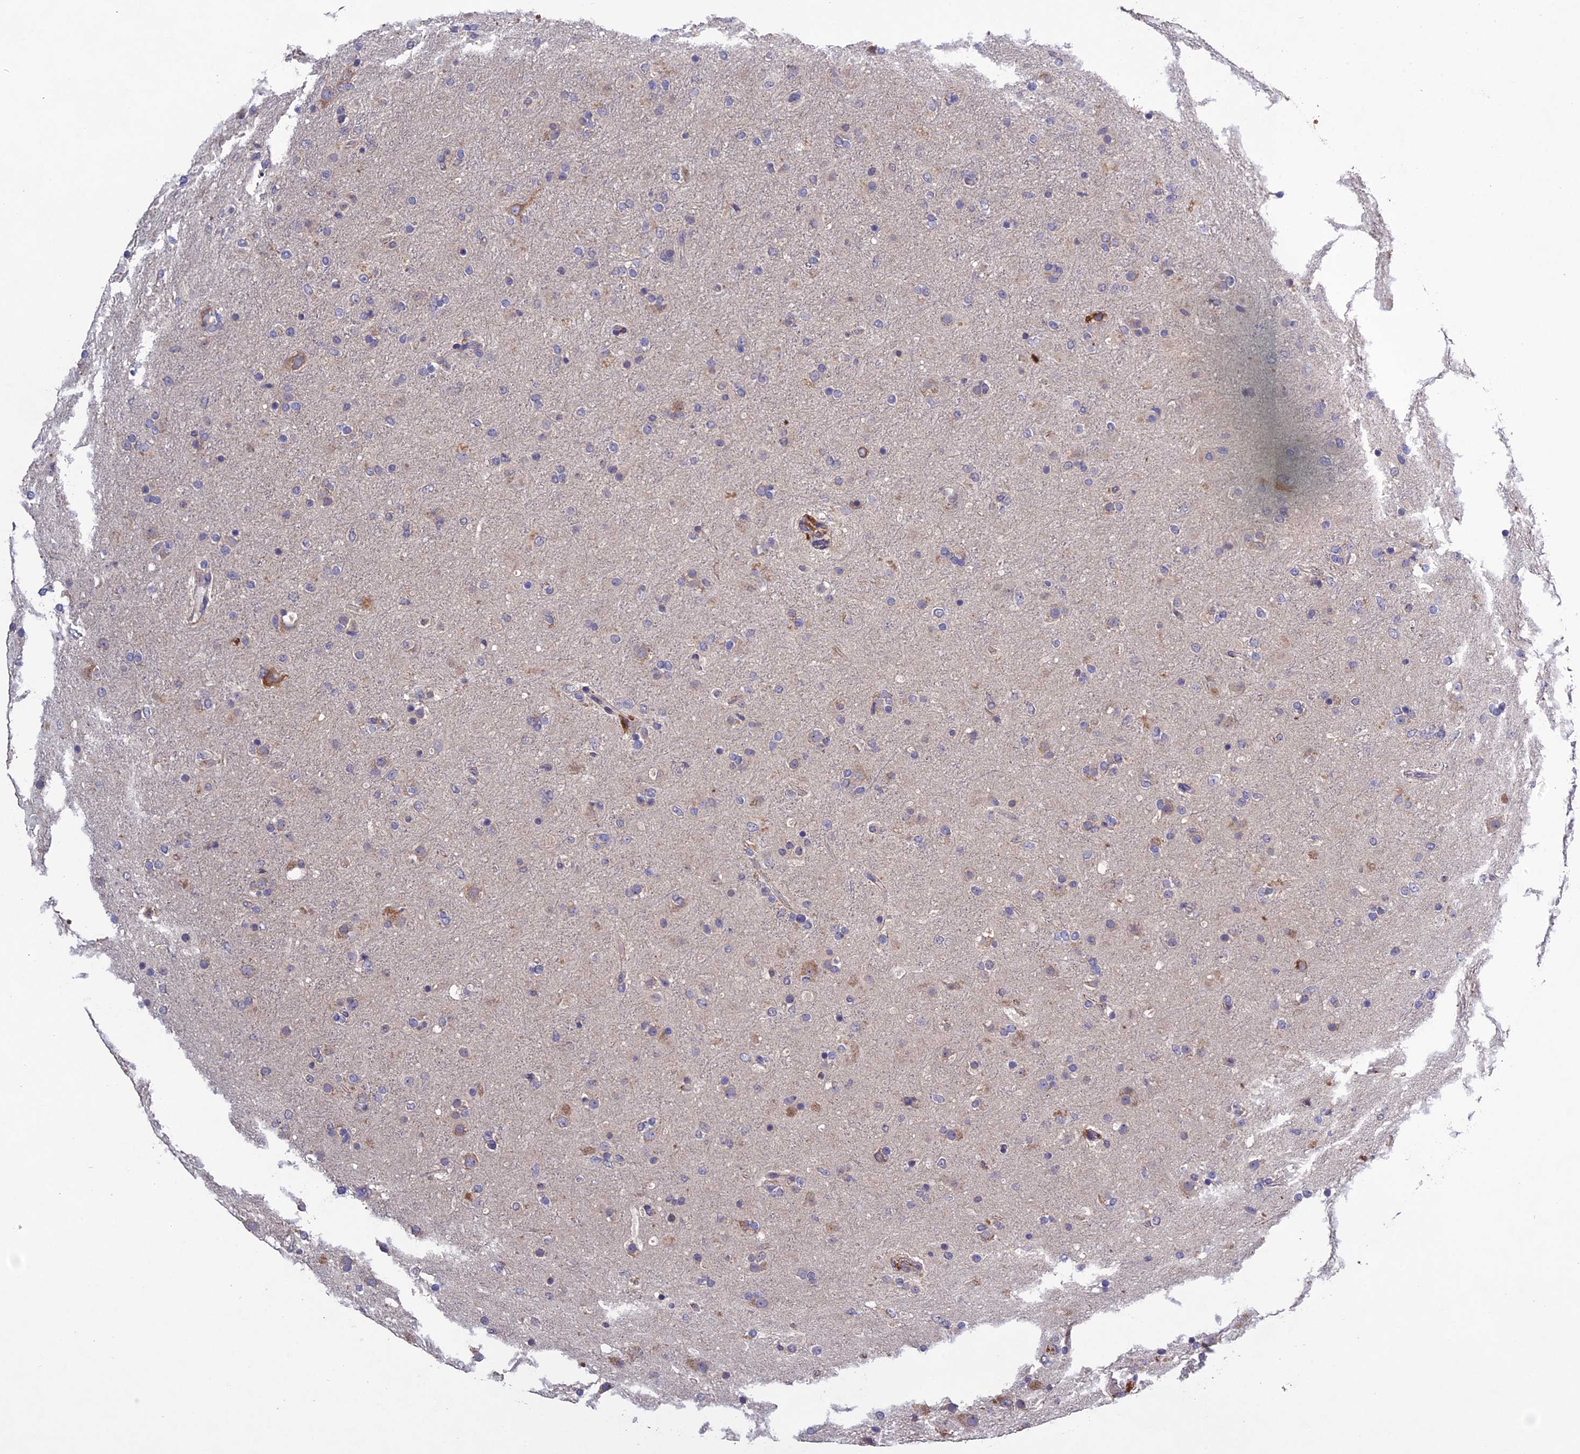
{"staining": {"intensity": "negative", "quantity": "none", "location": "none"}, "tissue": "glioma", "cell_type": "Tumor cells", "image_type": "cancer", "snomed": [{"axis": "morphology", "description": "Glioma, malignant, Low grade"}, {"axis": "topography", "description": "Brain"}], "caption": "Malignant low-grade glioma stained for a protein using immunohistochemistry reveals no staining tumor cells.", "gene": "SLC39A13", "patient": {"sex": "male", "age": 65}}